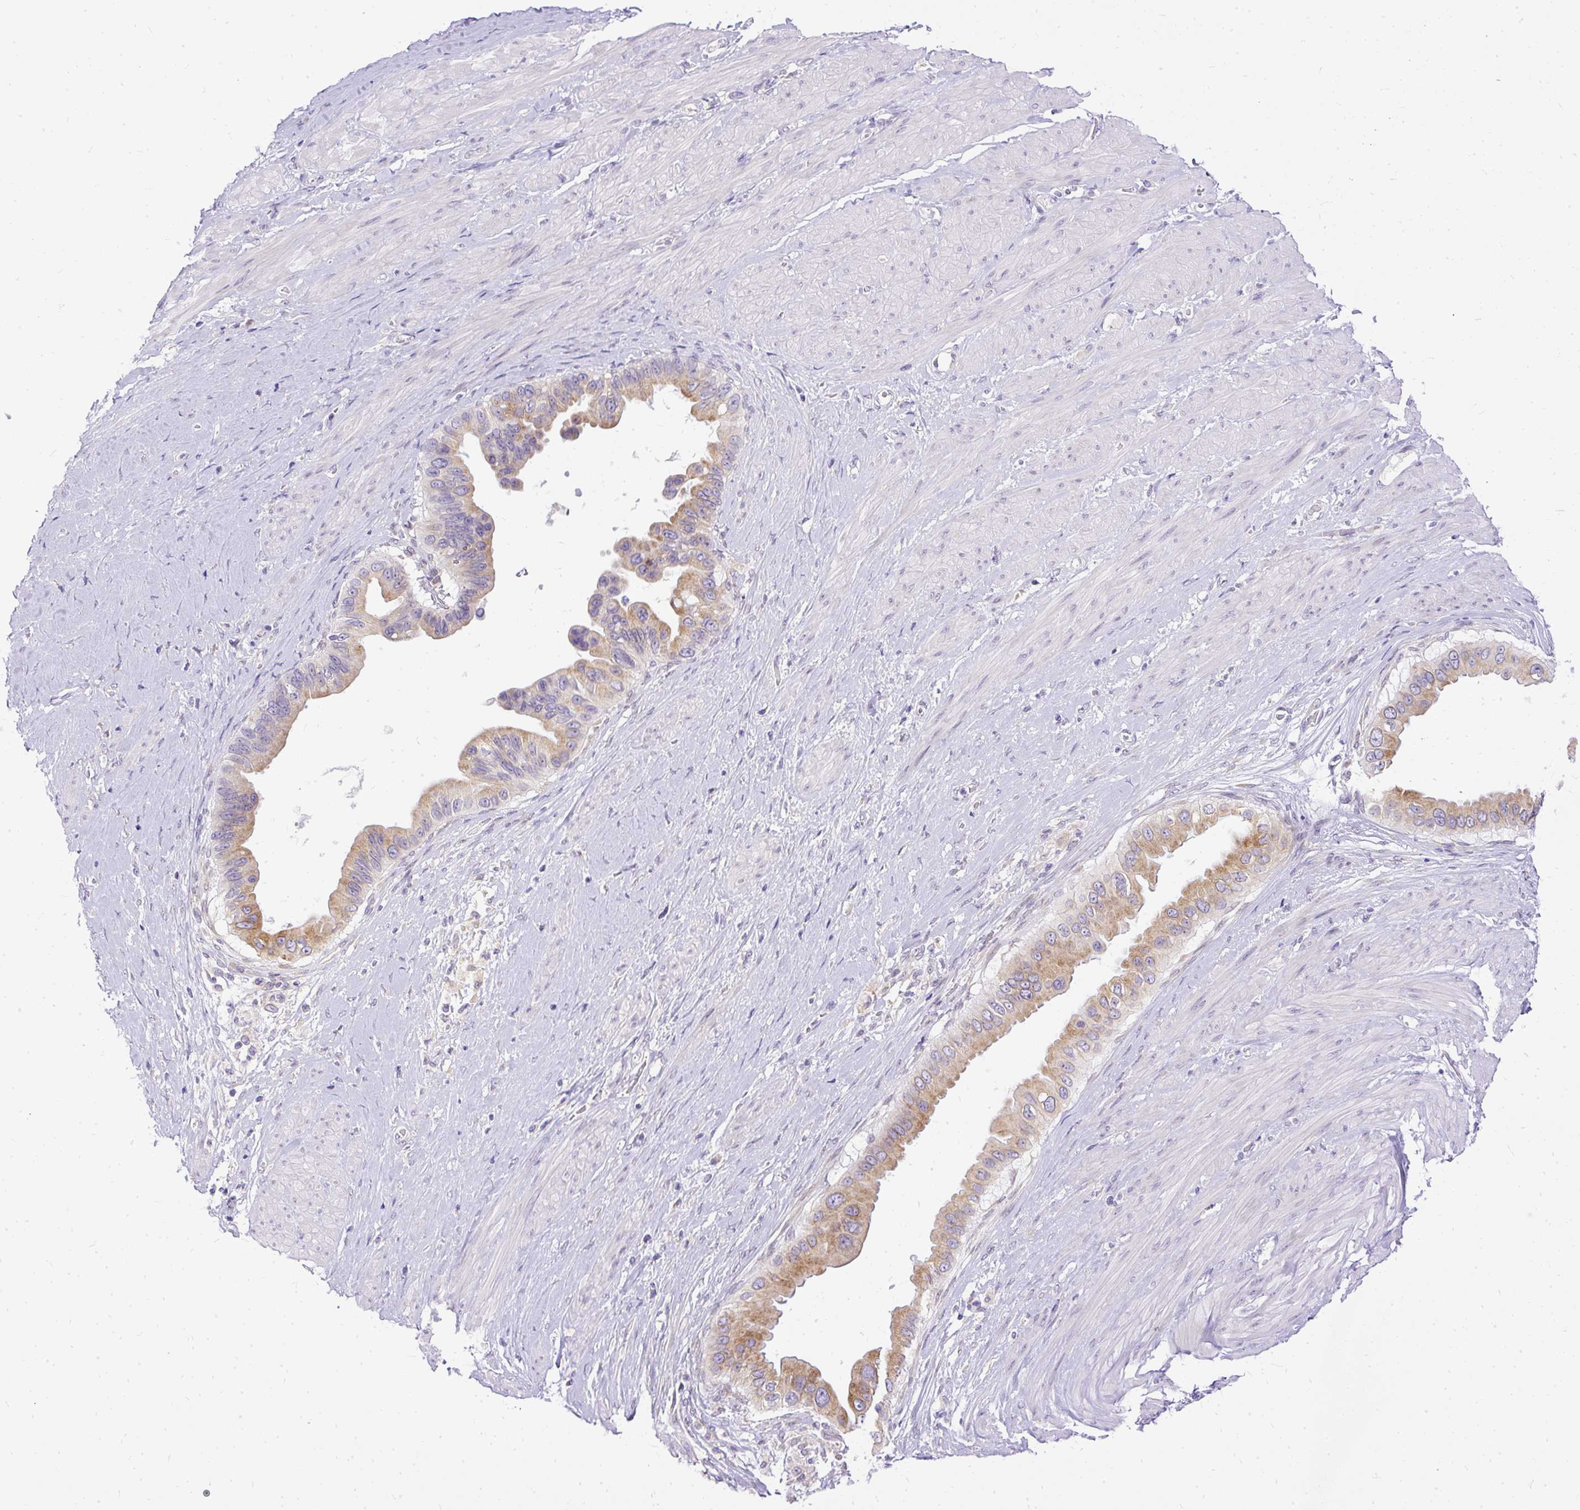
{"staining": {"intensity": "moderate", "quantity": ">75%", "location": "cytoplasmic/membranous"}, "tissue": "pancreatic cancer", "cell_type": "Tumor cells", "image_type": "cancer", "snomed": [{"axis": "morphology", "description": "Adenocarcinoma, NOS"}, {"axis": "topography", "description": "Pancreas"}], "caption": "The photomicrograph displays a brown stain indicating the presence of a protein in the cytoplasmic/membranous of tumor cells in adenocarcinoma (pancreatic).", "gene": "AMFR", "patient": {"sex": "female", "age": 56}}